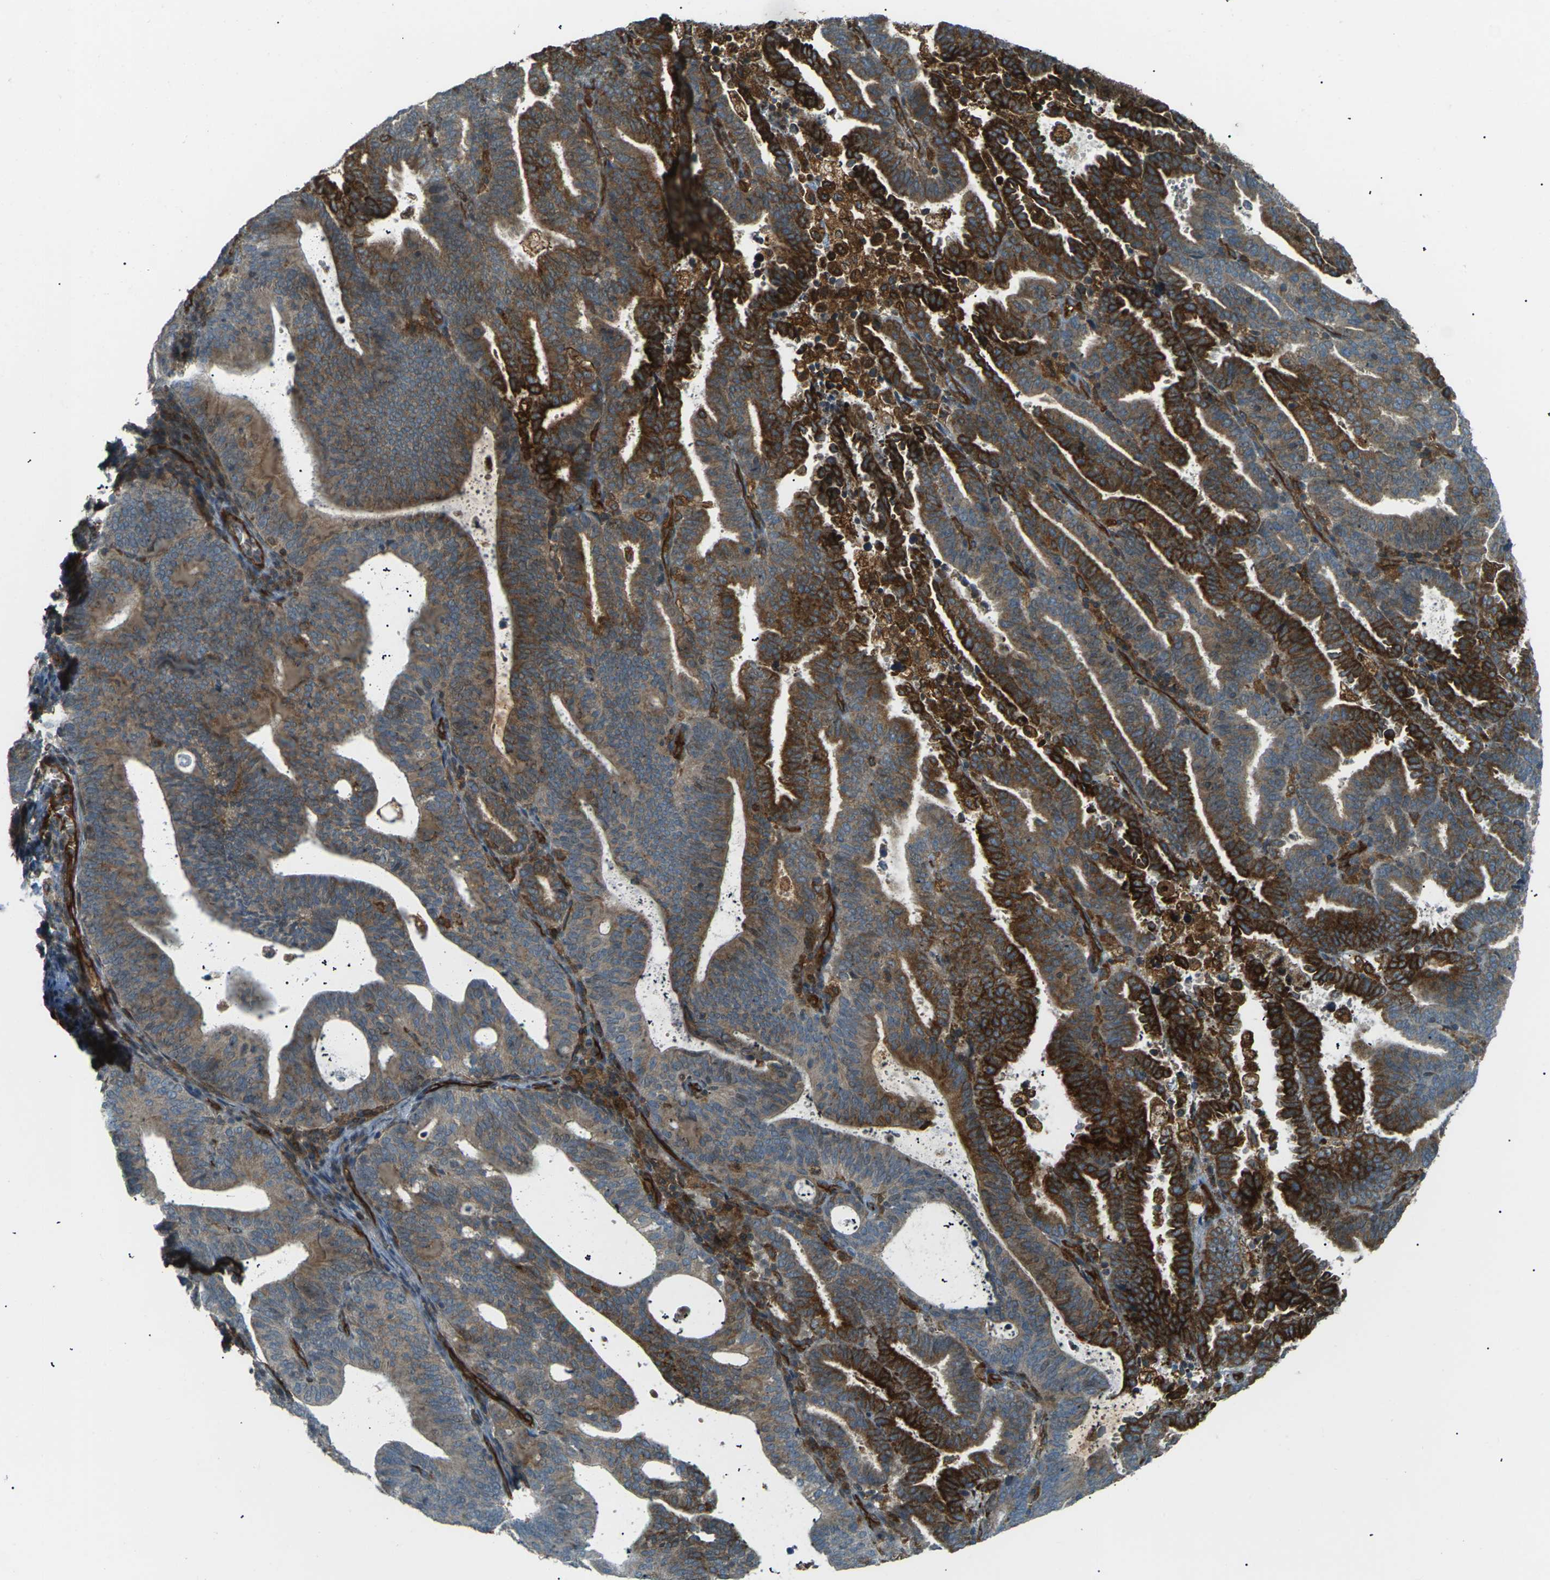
{"staining": {"intensity": "strong", "quantity": "25%-75%", "location": "cytoplasmic/membranous"}, "tissue": "endometrial cancer", "cell_type": "Tumor cells", "image_type": "cancer", "snomed": [{"axis": "morphology", "description": "Adenocarcinoma, NOS"}, {"axis": "topography", "description": "Uterus"}], "caption": "DAB (3,3'-diaminobenzidine) immunohistochemical staining of endometrial cancer (adenocarcinoma) reveals strong cytoplasmic/membranous protein positivity in approximately 25%-75% of tumor cells.", "gene": "S1PR1", "patient": {"sex": "female", "age": 83}}